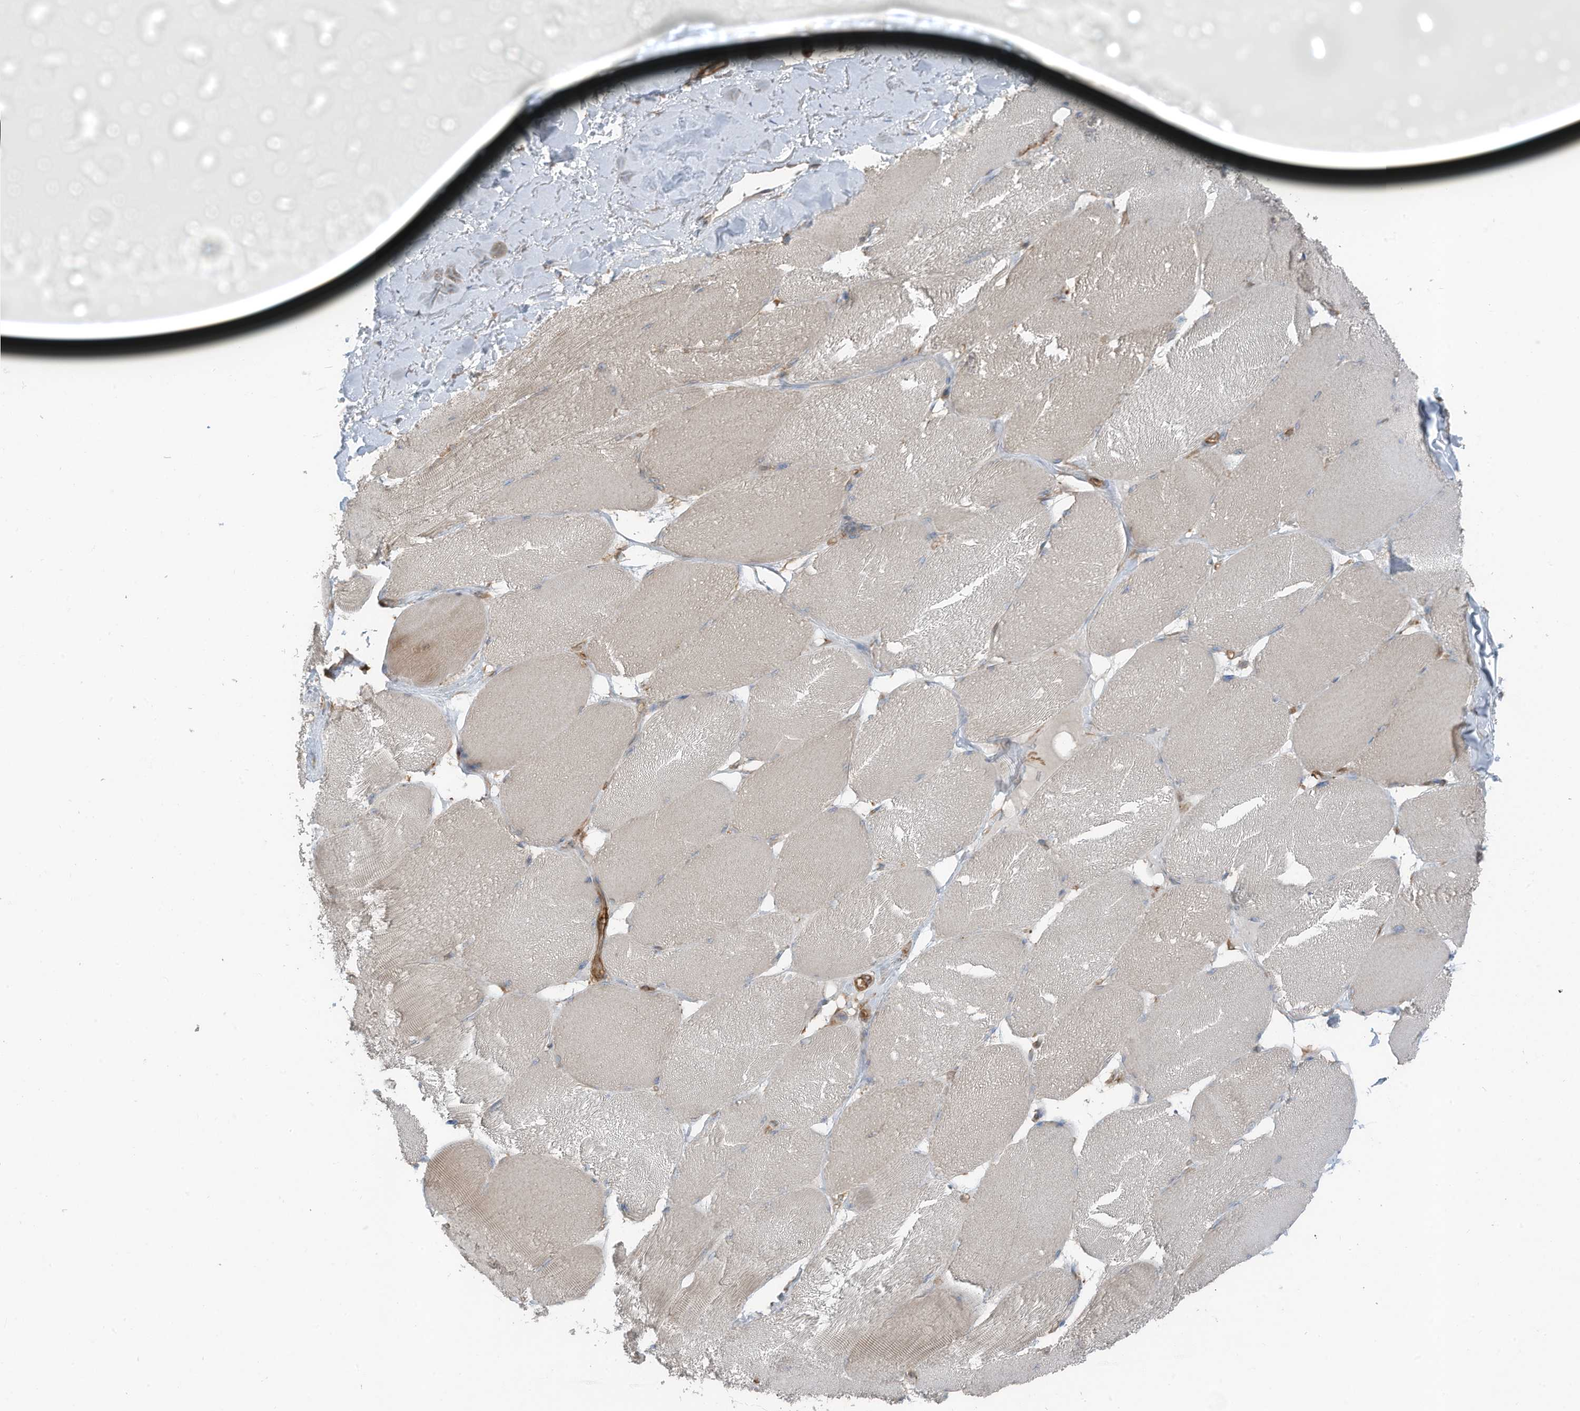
{"staining": {"intensity": "weak", "quantity": "25%-75%", "location": "cytoplasmic/membranous"}, "tissue": "skeletal muscle", "cell_type": "Myocytes", "image_type": "normal", "snomed": [{"axis": "morphology", "description": "Normal tissue, NOS"}, {"axis": "topography", "description": "Skin"}, {"axis": "topography", "description": "Skeletal muscle"}], "caption": "Skeletal muscle stained for a protein (brown) reveals weak cytoplasmic/membranous positive positivity in about 25%-75% of myocytes.", "gene": "TXNDC9", "patient": {"sex": "male", "age": 83}}